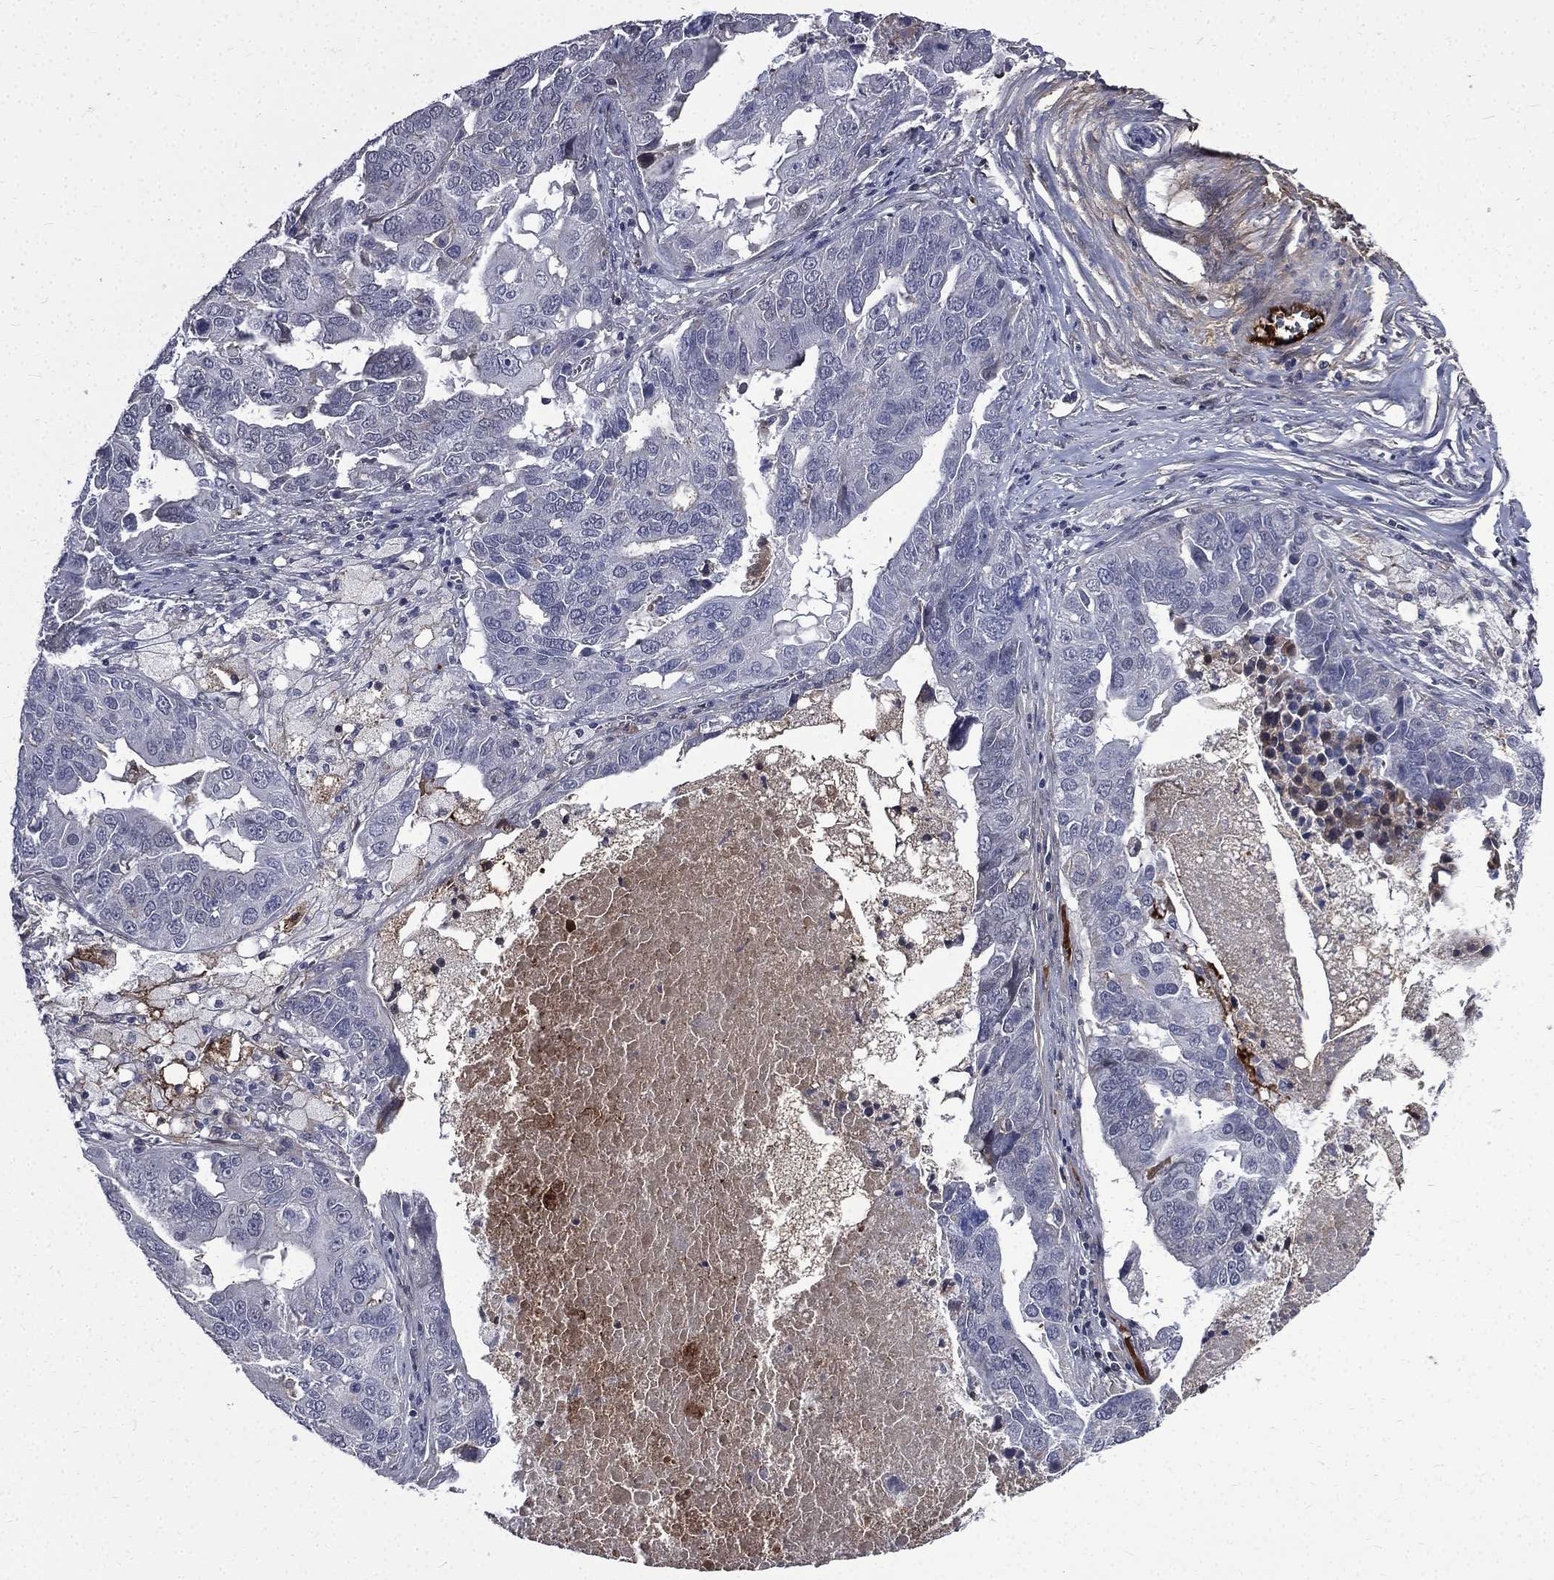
{"staining": {"intensity": "negative", "quantity": "none", "location": "none"}, "tissue": "ovarian cancer", "cell_type": "Tumor cells", "image_type": "cancer", "snomed": [{"axis": "morphology", "description": "Carcinoma, endometroid"}, {"axis": "topography", "description": "Soft tissue"}, {"axis": "topography", "description": "Ovary"}], "caption": "A high-resolution photomicrograph shows immunohistochemistry (IHC) staining of ovarian endometroid carcinoma, which demonstrates no significant positivity in tumor cells. Brightfield microscopy of IHC stained with DAB (3,3'-diaminobenzidine) (brown) and hematoxylin (blue), captured at high magnification.", "gene": "FGG", "patient": {"sex": "female", "age": 52}}